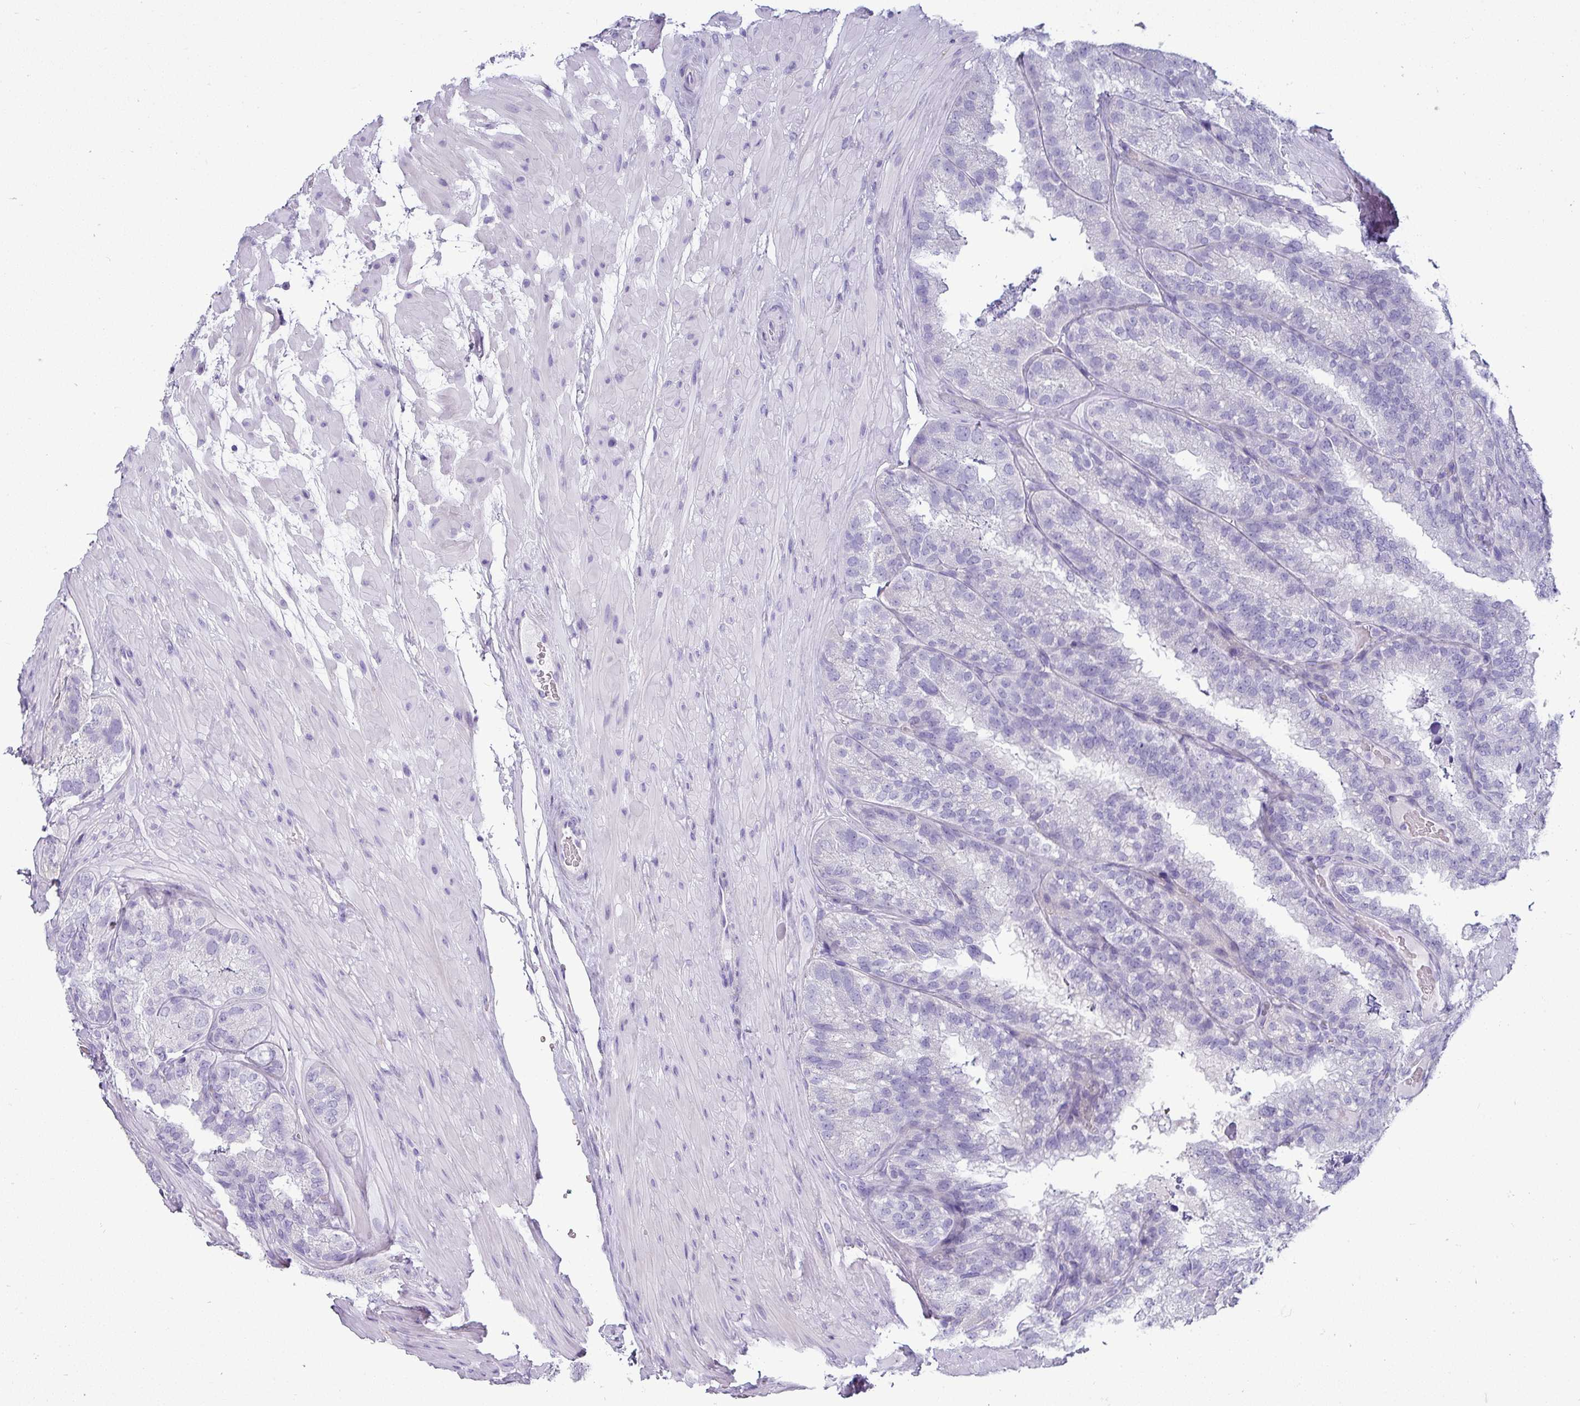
{"staining": {"intensity": "negative", "quantity": "none", "location": "none"}, "tissue": "seminal vesicle", "cell_type": "Glandular cells", "image_type": "normal", "snomed": [{"axis": "morphology", "description": "Normal tissue, NOS"}, {"axis": "topography", "description": "Seminal veicle"}], "caption": "Immunohistochemical staining of normal human seminal vesicle displays no significant staining in glandular cells.", "gene": "VCX2", "patient": {"sex": "male", "age": 58}}